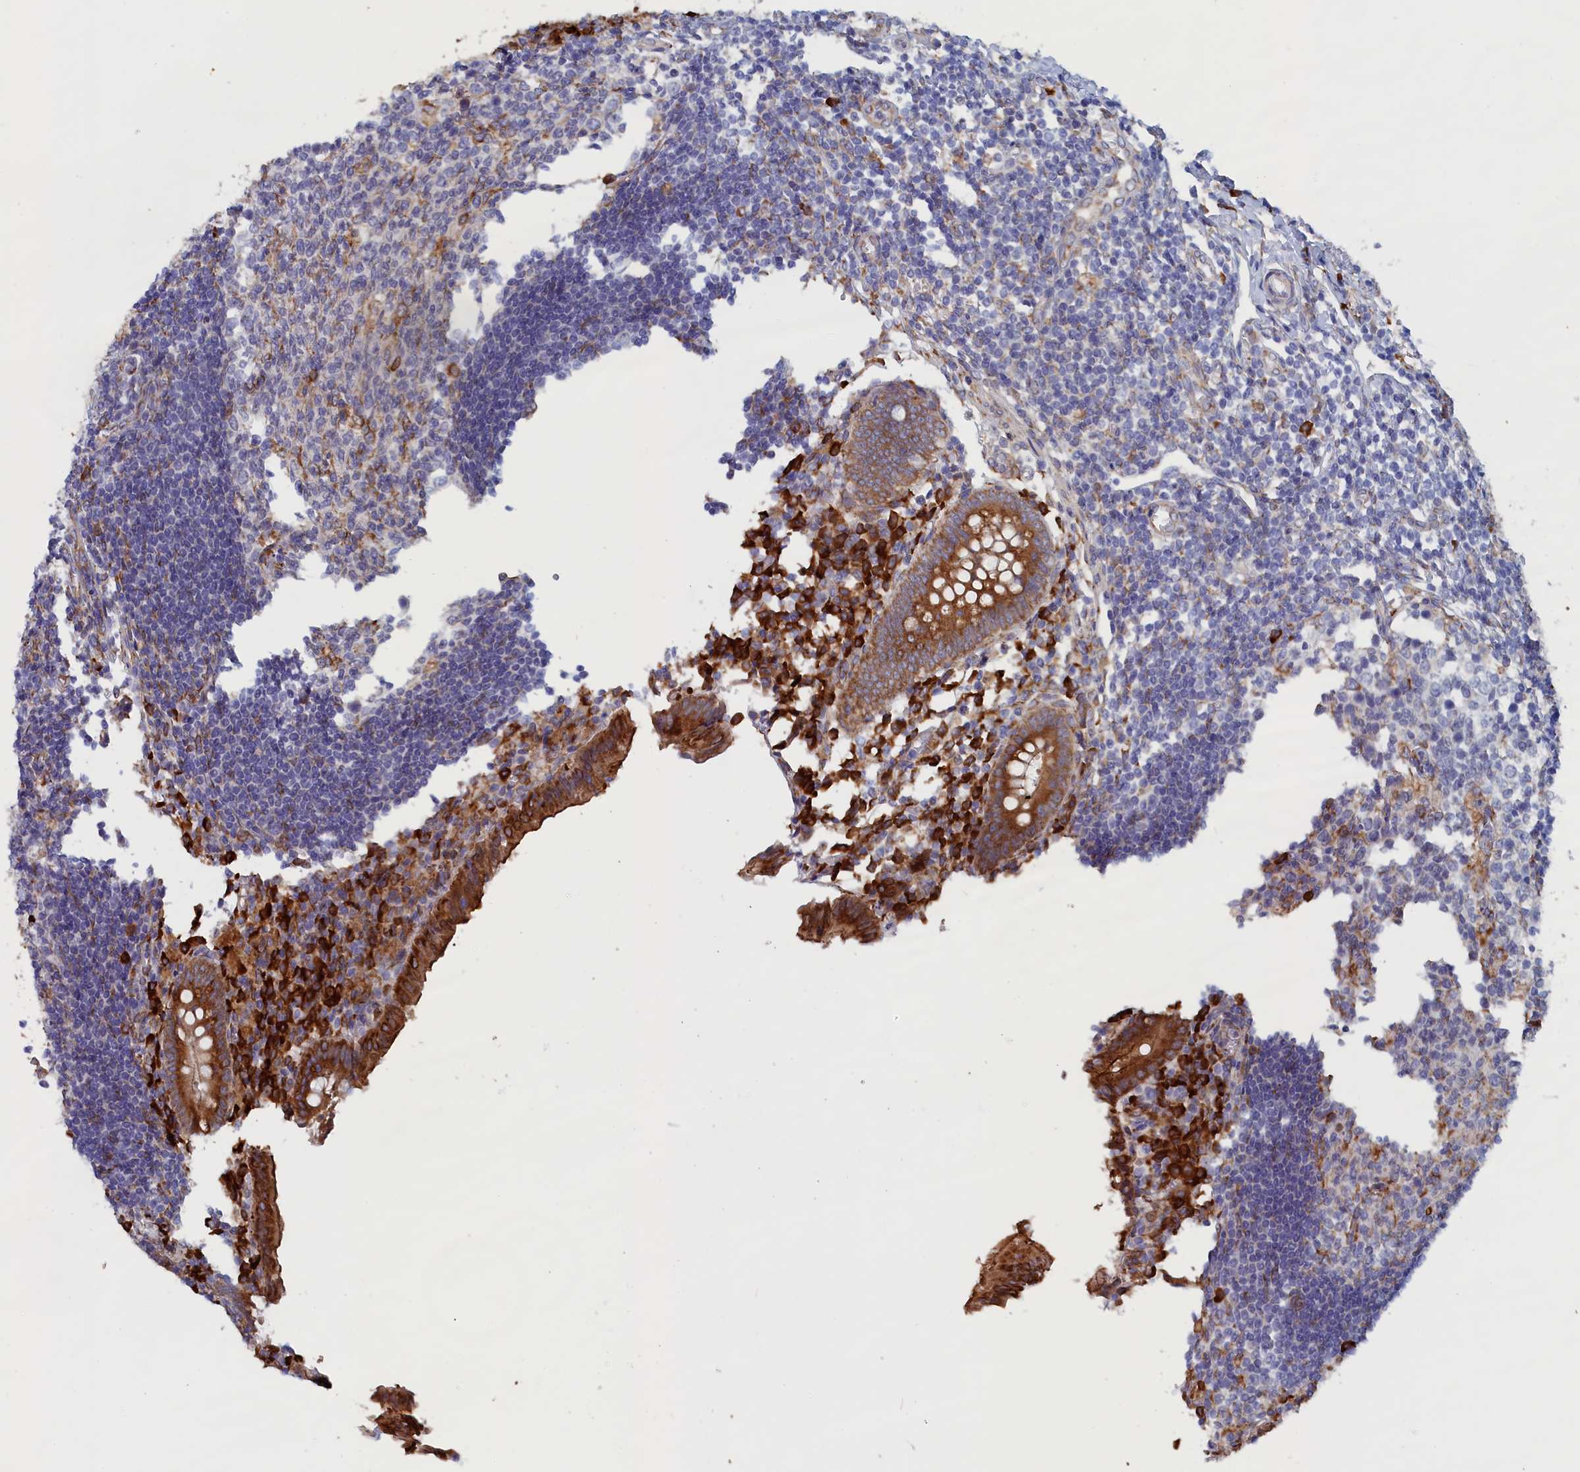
{"staining": {"intensity": "moderate", "quantity": ">75%", "location": "cytoplasmic/membranous"}, "tissue": "appendix", "cell_type": "Glandular cells", "image_type": "normal", "snomed": [{"axis": "morphology", "description": "Normal tissue, NOS"}, {"axis": "topography", "description": "Appendix"}], "caption": "Moderate cytoplasmic/membranous positivity is present in about >75% of glandular cells in normal appendix. The staining was performed using DAB, with brown indicating positive protein expression. Nuclei are stained blue with hematoxylin.", "gene": "CCDC68", "patient": {"sex": "female", "age": 17}}